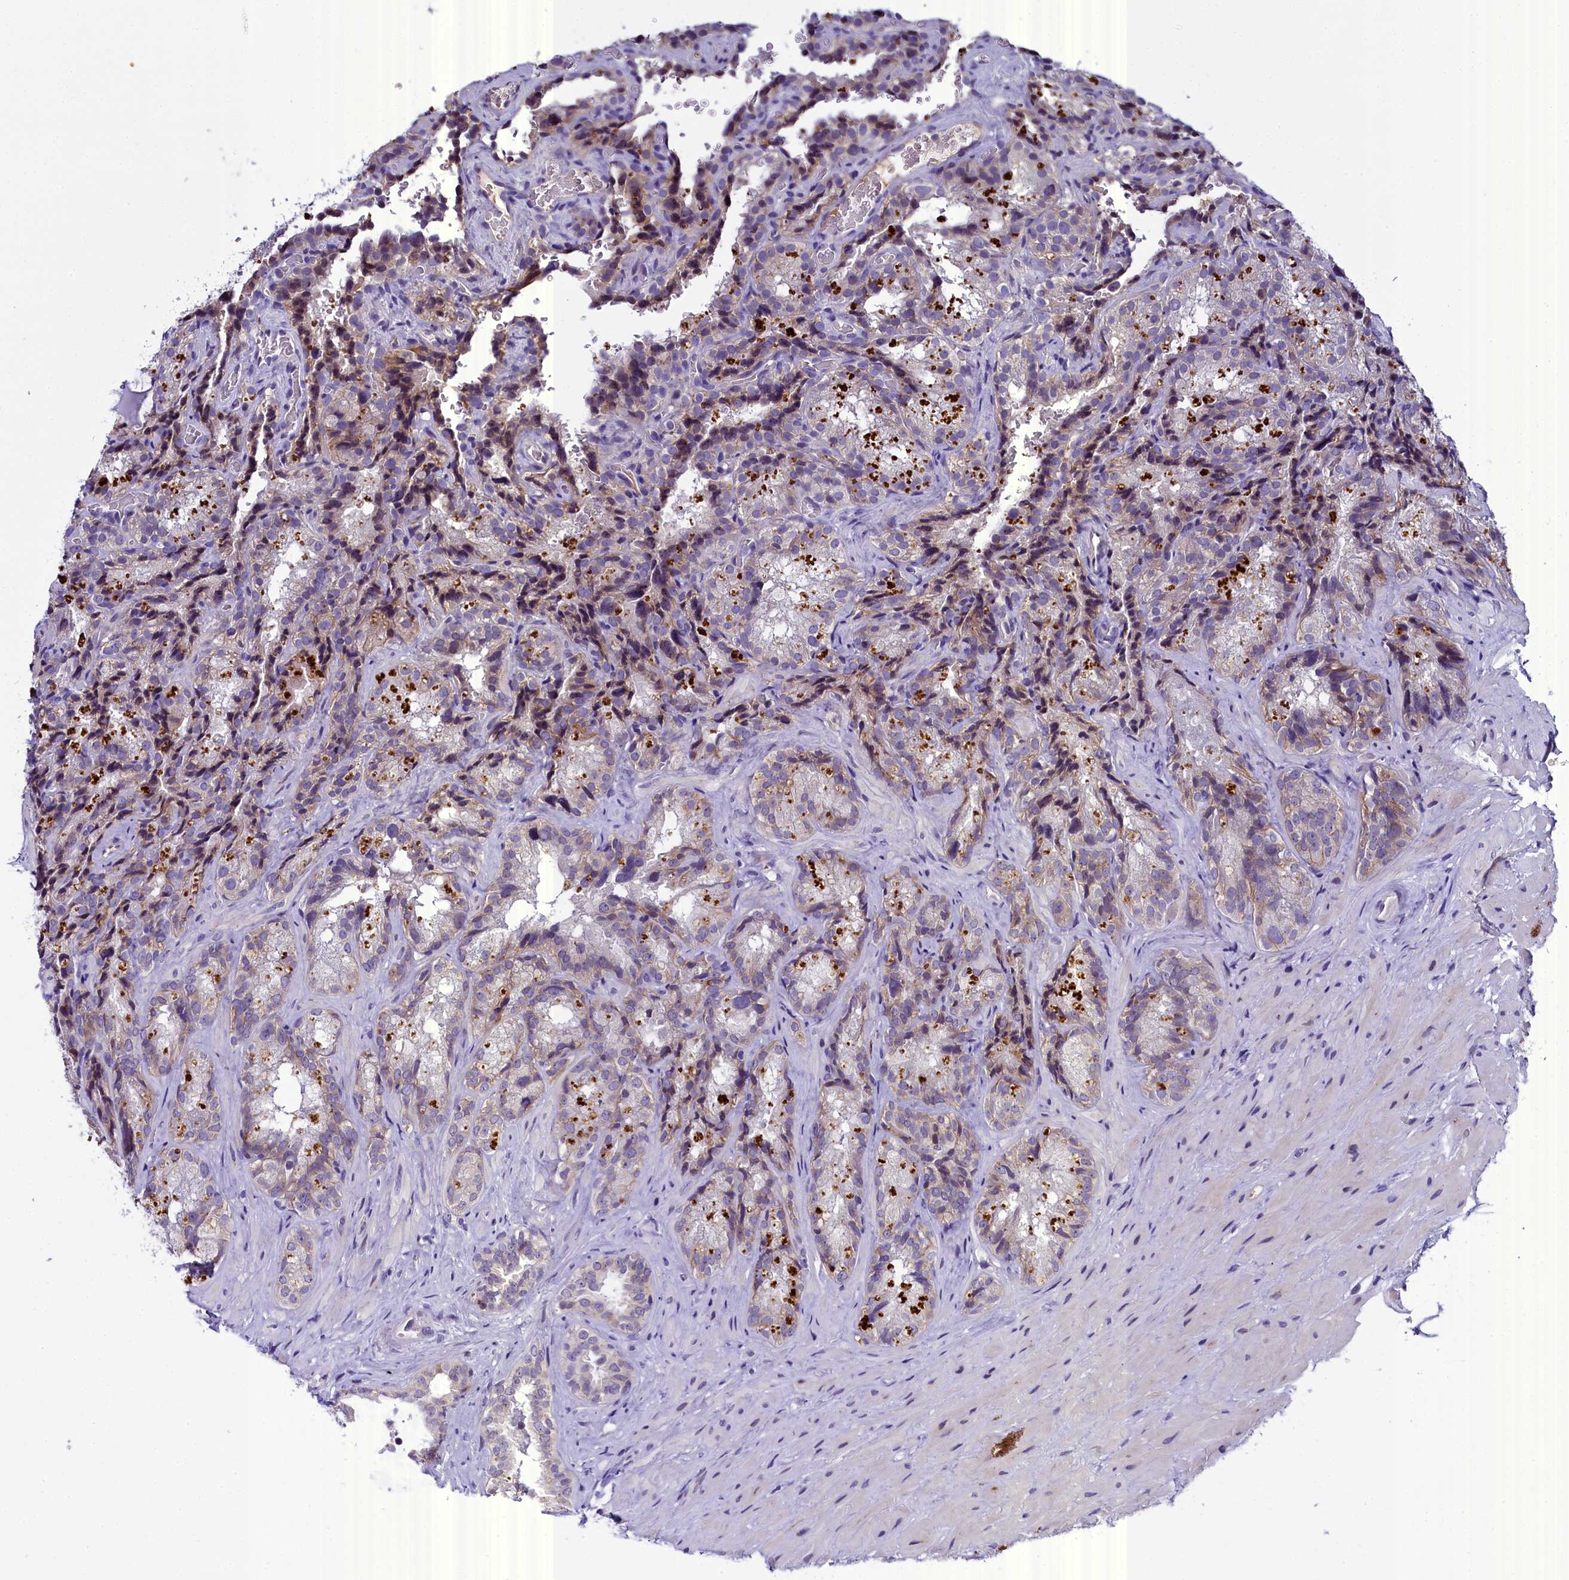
{"staining": {"intensity": "negative", "quantity": "none", "location": "none"}, "tissue": "seminal vesicle", "cell_type": "Glandular cells", "image_type": "normal", "snomed": [{"axis": "morphology", "description": "Normal tissue, NOS"}, {"axis": "topography", "description": "Seminal veicle"}], "caption": "Immunohistochemistry of benign human seminal vesicle exhibits no positivity in glandular cells.", "gene": "ENKD1", "patient": {"sex": "male", "age": 58}}